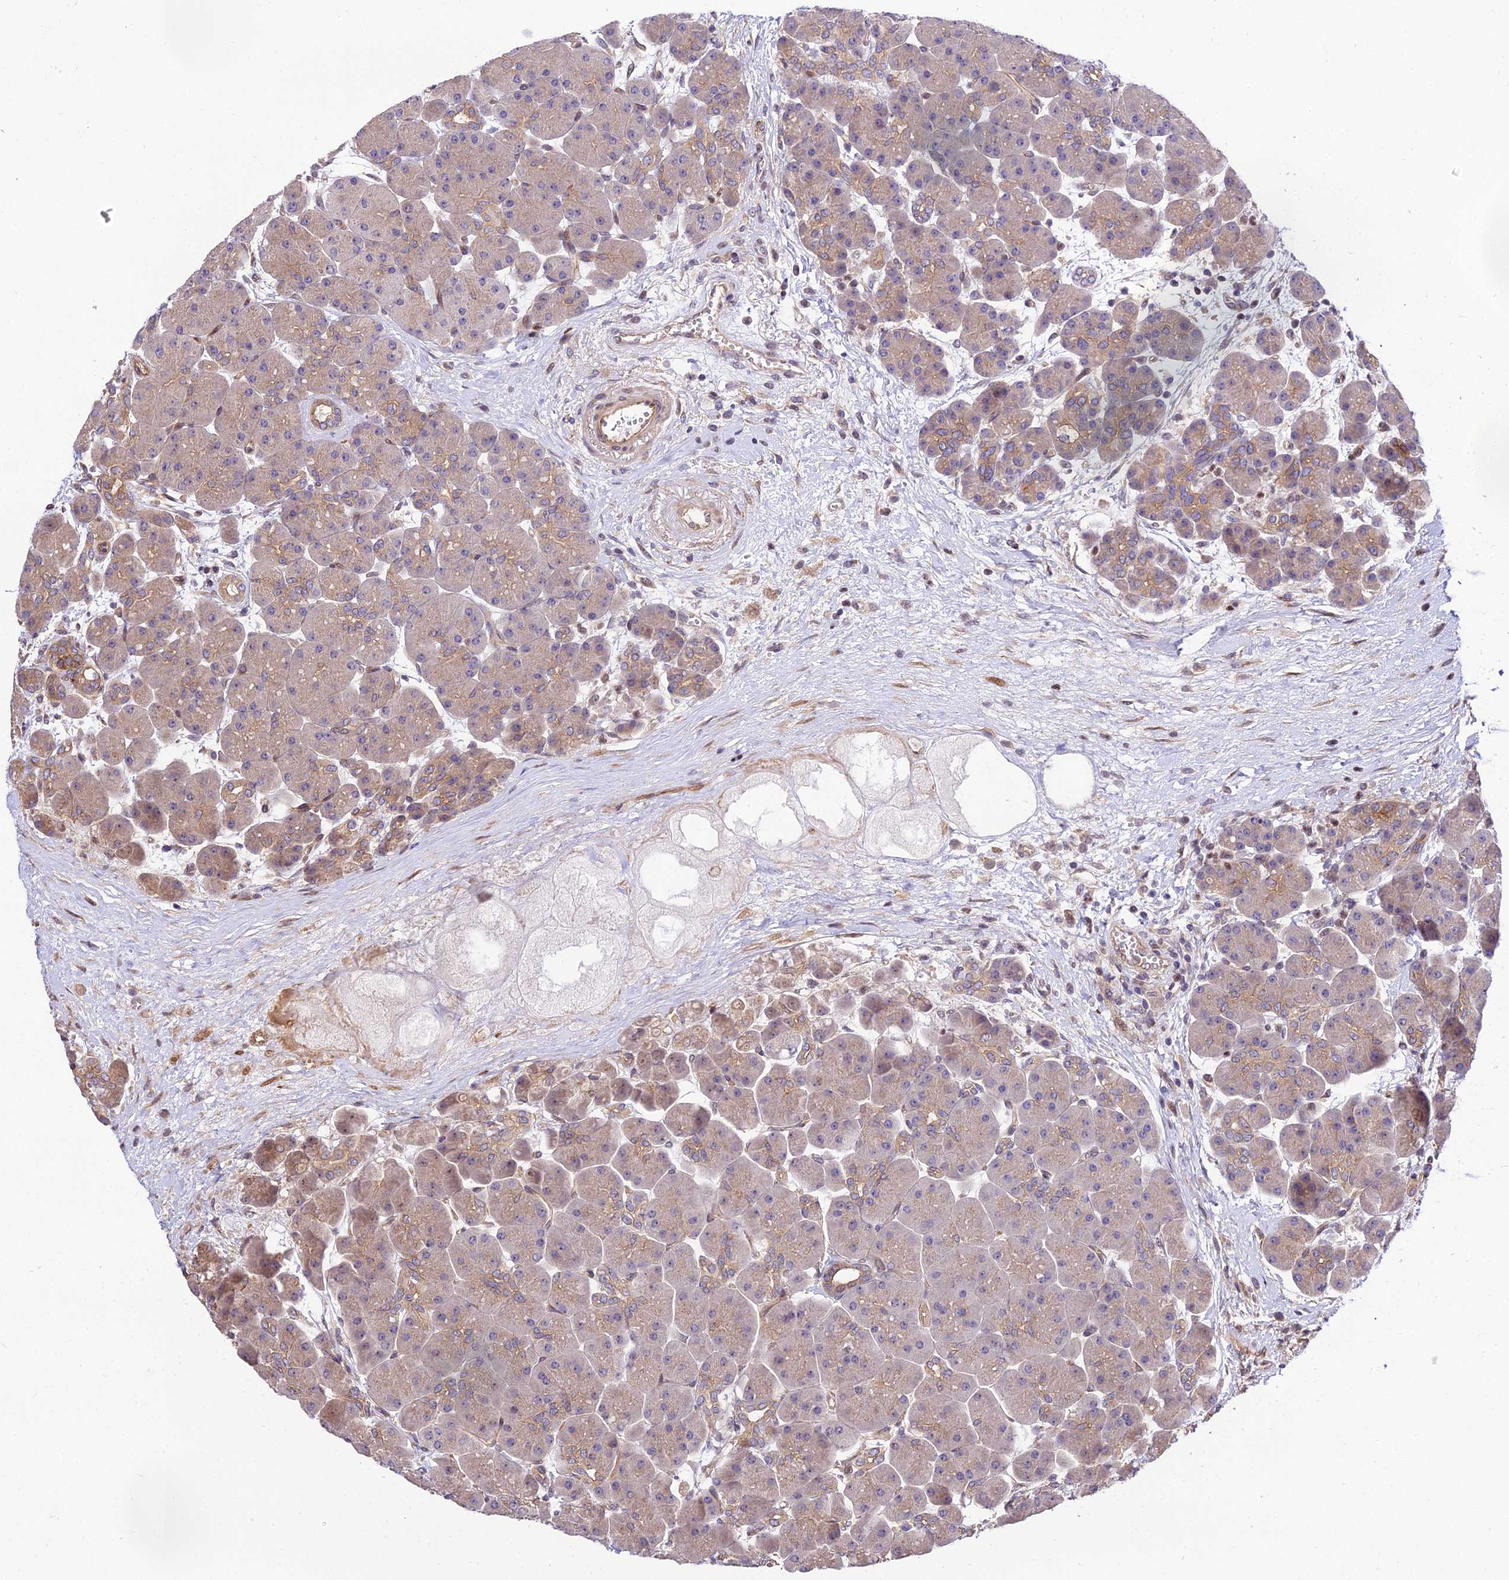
{"staining": {"intensity": "moderate", "quantity": ">75%", "location": "cytoplasmic/membranous"}, "tissue": "pancreas", "cell_type": "Exocrine glandular cells", "image_type": "normal", "snomed": [{"axis": "morphology", "description": "Normal tissue, NOS"}, {"axis": "topography", "description": "Pancreas"}], "caption": "Immunohistochemistry (IHC) image of unremarkable pancreas: pancreas stained using IHC displays medium levels of moderate protein expression localized specifically in the cytoplasmic/membranous of exocrine glandular cells, appearing as a cytoplasmic/membranous brown color.", "gene": "SMG6", "patient": {"sex": "male", "age": 66}}